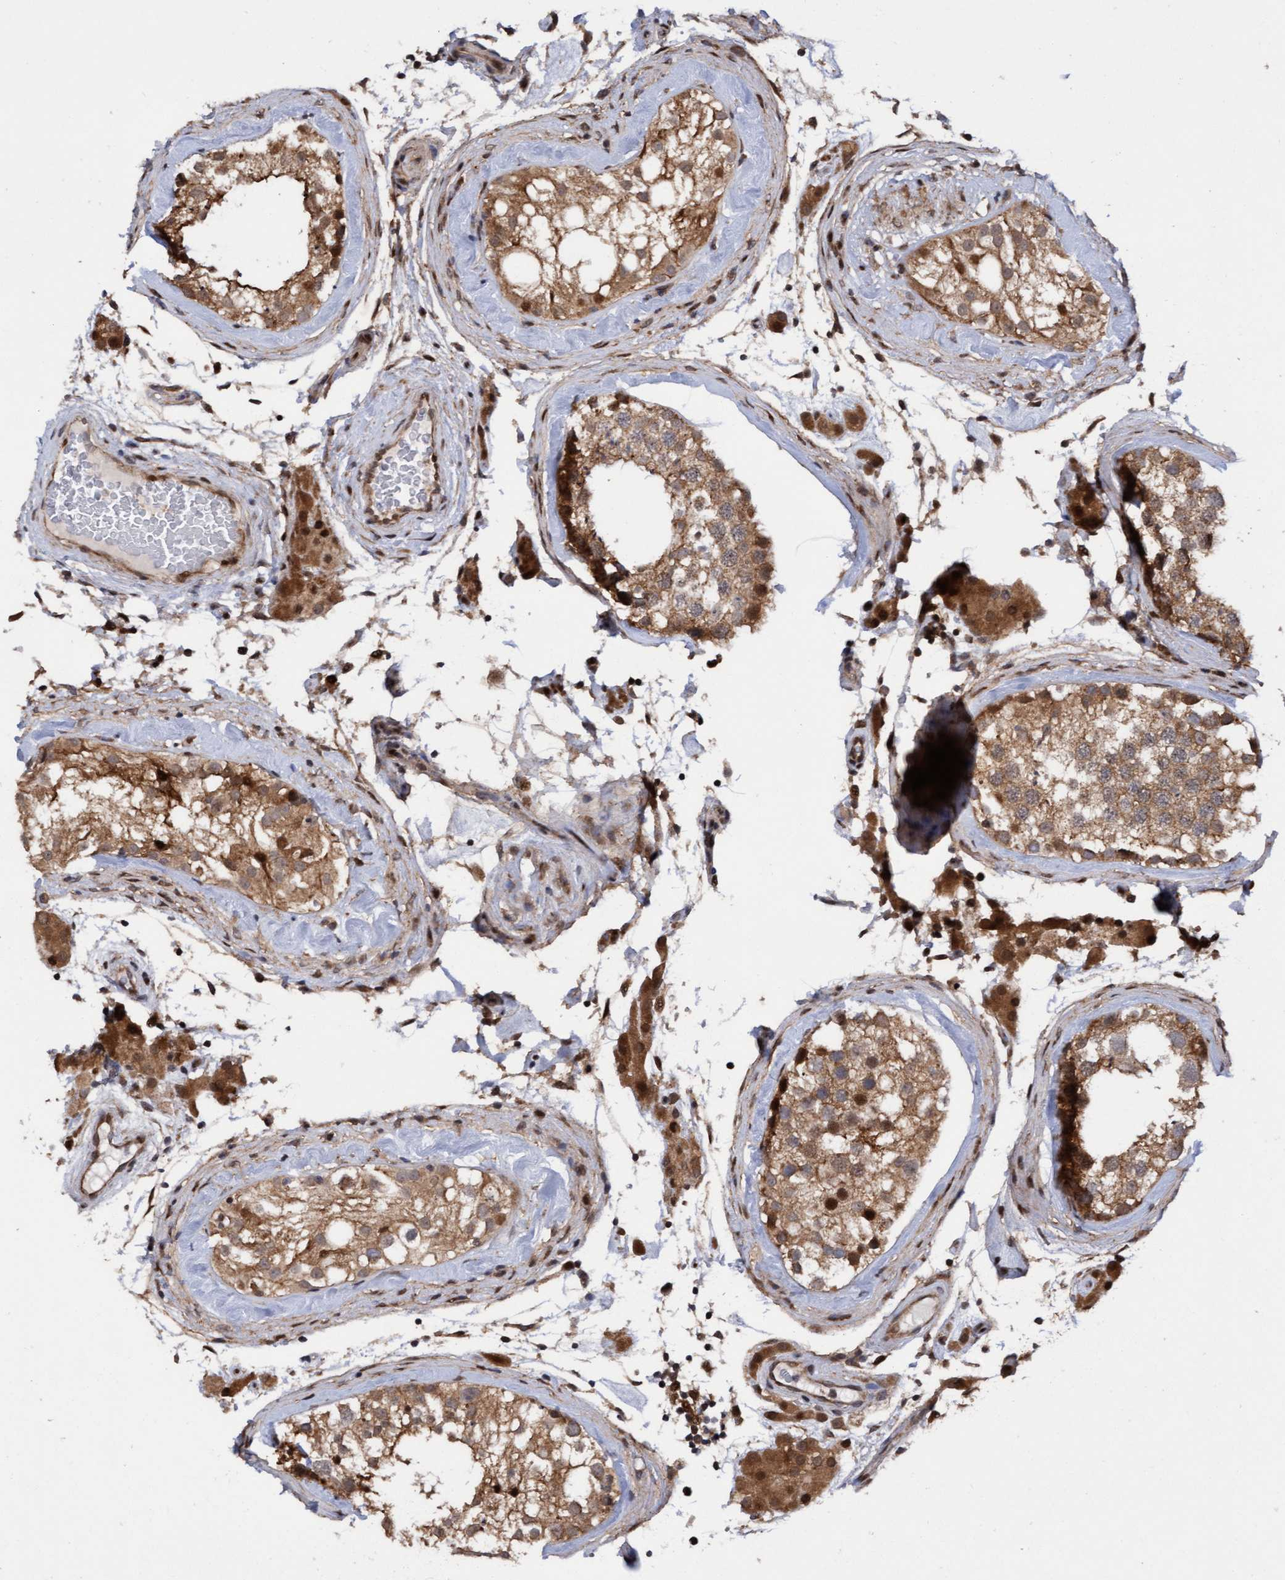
{"staining": {"intensity": "moderate", "quantity": ">75%", "location": "cytoplasmic/membranous,nuclear"}, "tissue": "testis", "cell_type": "Cells in seminiferous ducts", "image_type": "normal", "snomed": [{"axis": "morphology", "description": "Normal tissue, NOS"}, {"axis": "topography", "description": "Testis"}], "caption": "Moderate cytoplasmic/membranous,nuclear protein staining is appreciated in about >75% of cells in seminiferous ducts in testis.", "gene": "ITFG1", "patient": {"sex": "male", "age": 46}}